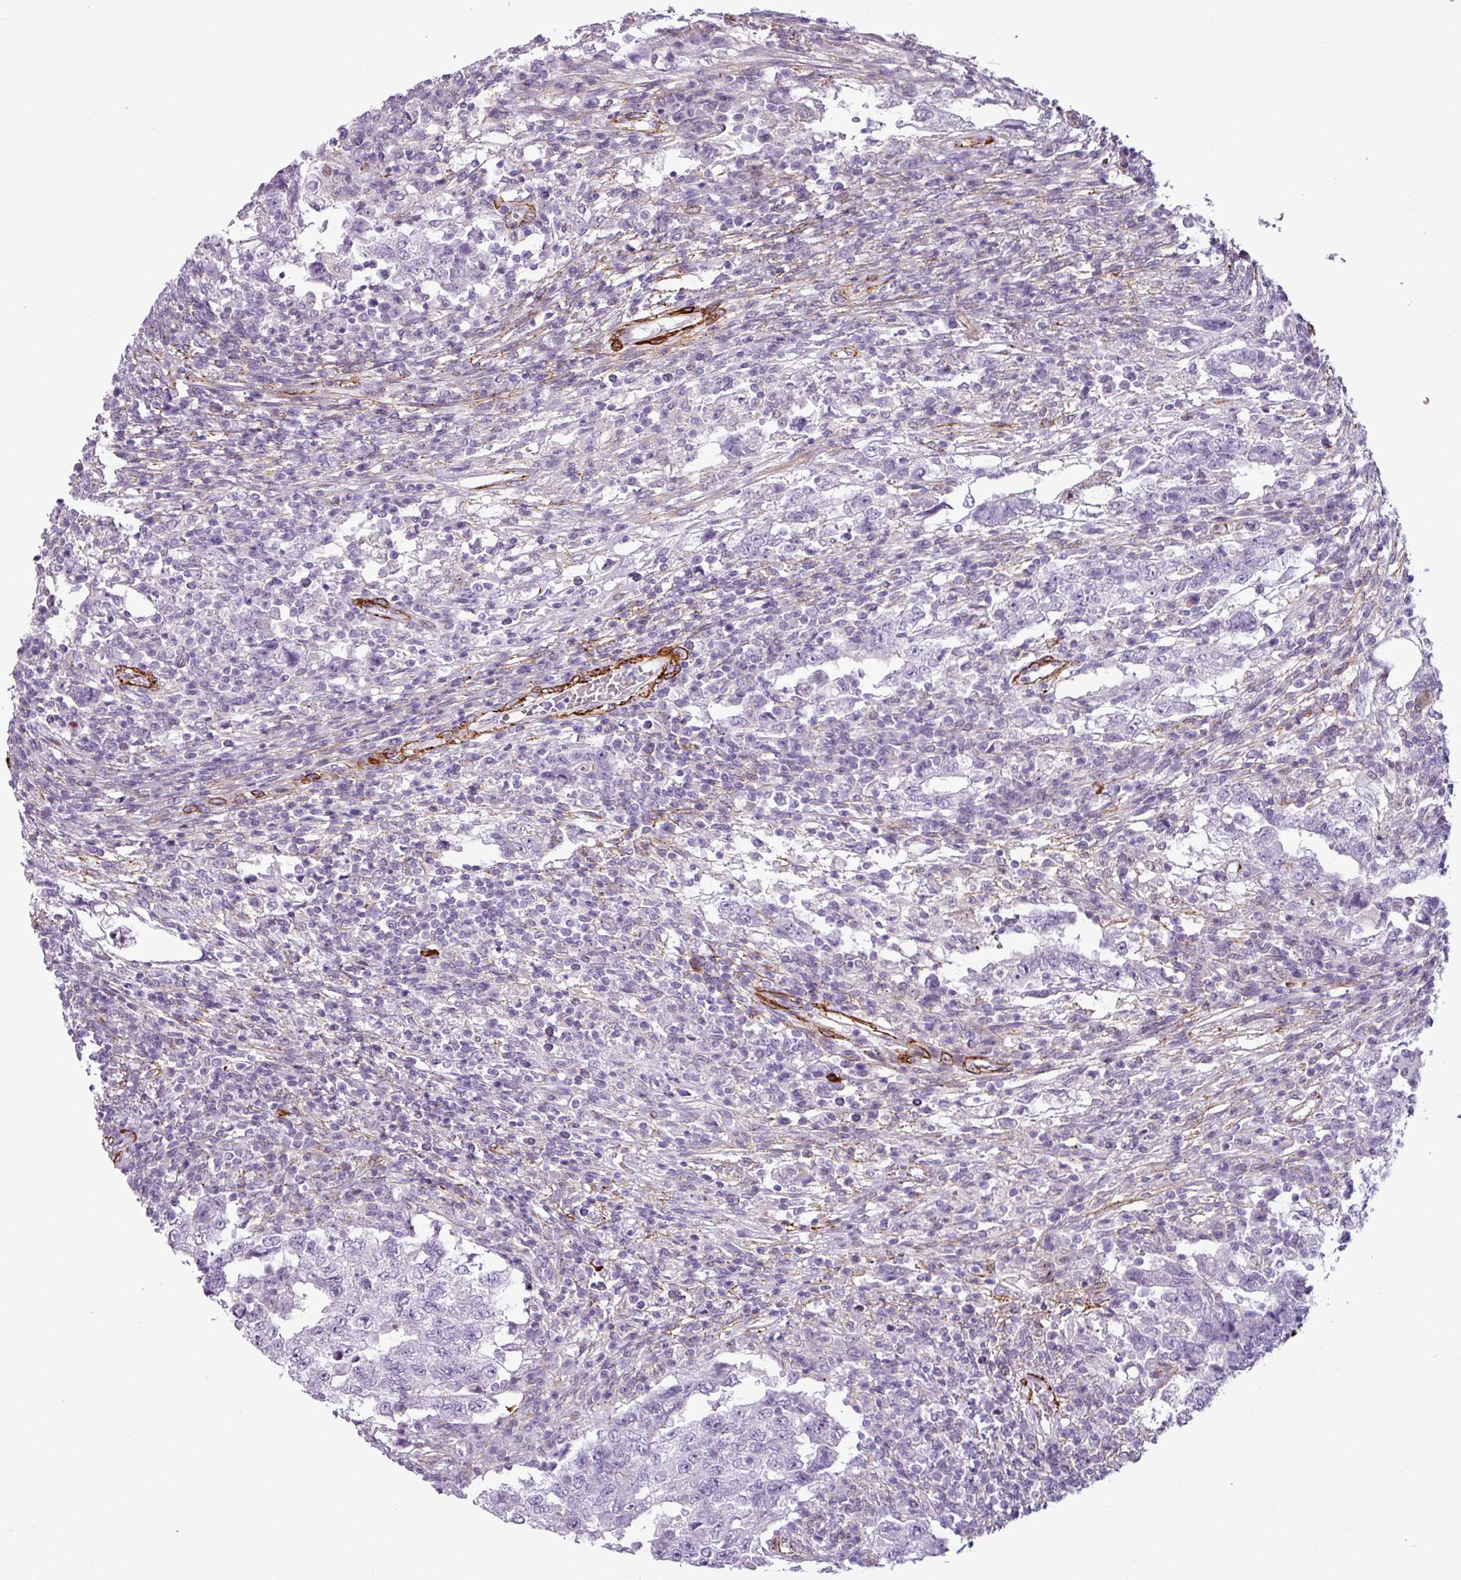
{"staining": {"intensity": "negative", "quantity": "none", "location": "none"}, "tissue": "testis cancer", "cell_type": "Tumor cells", "image_type": "cancer", "snomed": [{"axis": "morphology", "description": "Carcinoma, Embryonal, NOS"}, {"axis": "topography", "description": "Testis"}], "caption": "Tumor cells show no significant protein positivity in testis cancer.", "gene": "ATP10A", "patient": {"sex": "male", "age": 26}}